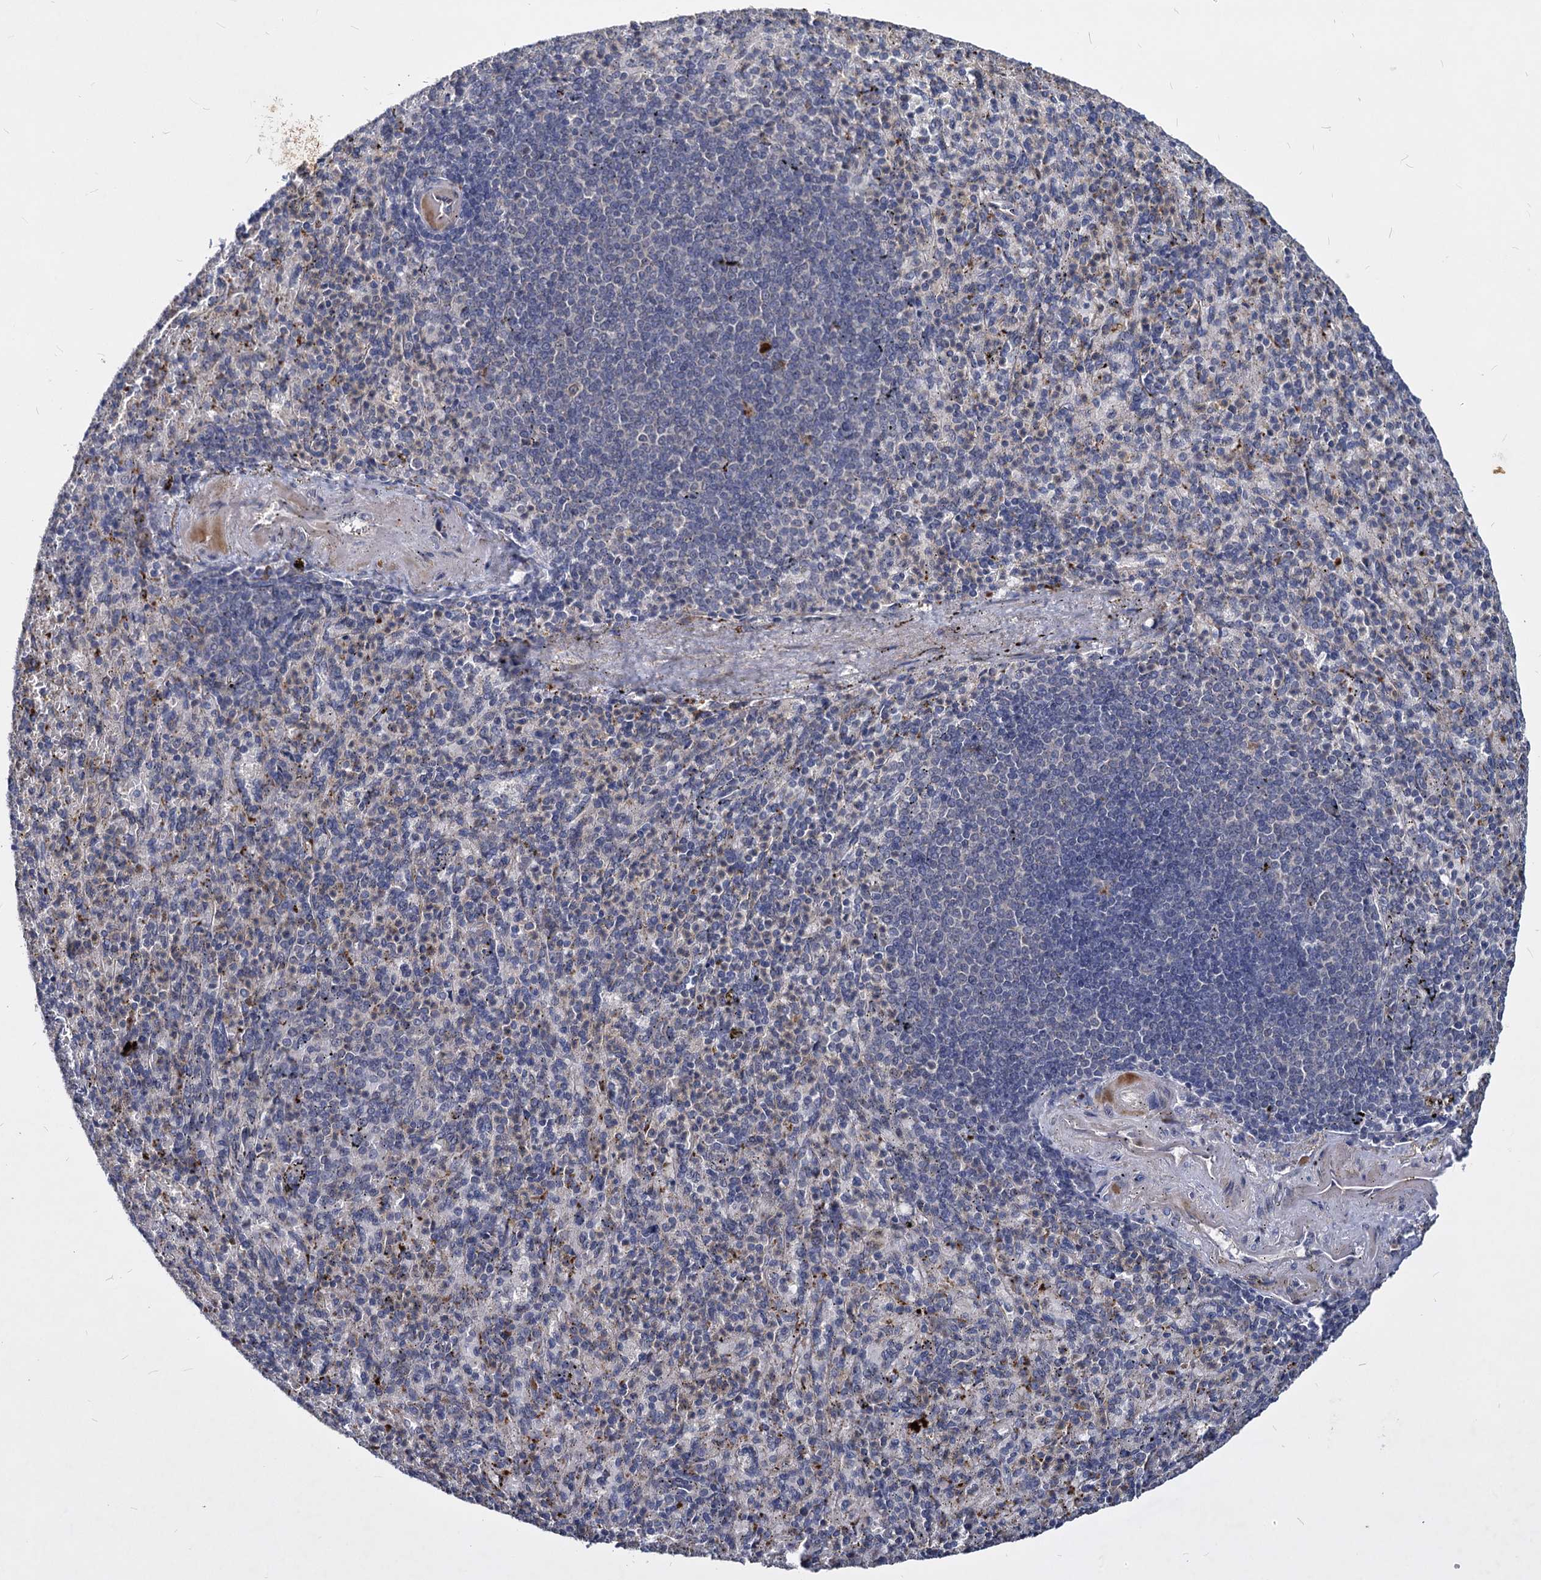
{"staining": {"intensity": "negative", "quantity": "none", "location": "none"}, "tissue": "spleen", "cell_type": "Cells in red pulp", "image_type": "normal", "snomed": [{"axis": "morphology", "description": "Normal tissue, NOS"}, {"axis": "topography", "description": "Spleen"}], "caption": "A photomicrograph of spleen stained for a protein displays no brown staining in cells in red pulp. (Immunohistochemistry (ihc), brightfield microscopy, high magnification).", "gene": "C11orf86", "patient": {"sex": "female", "age": 74}}